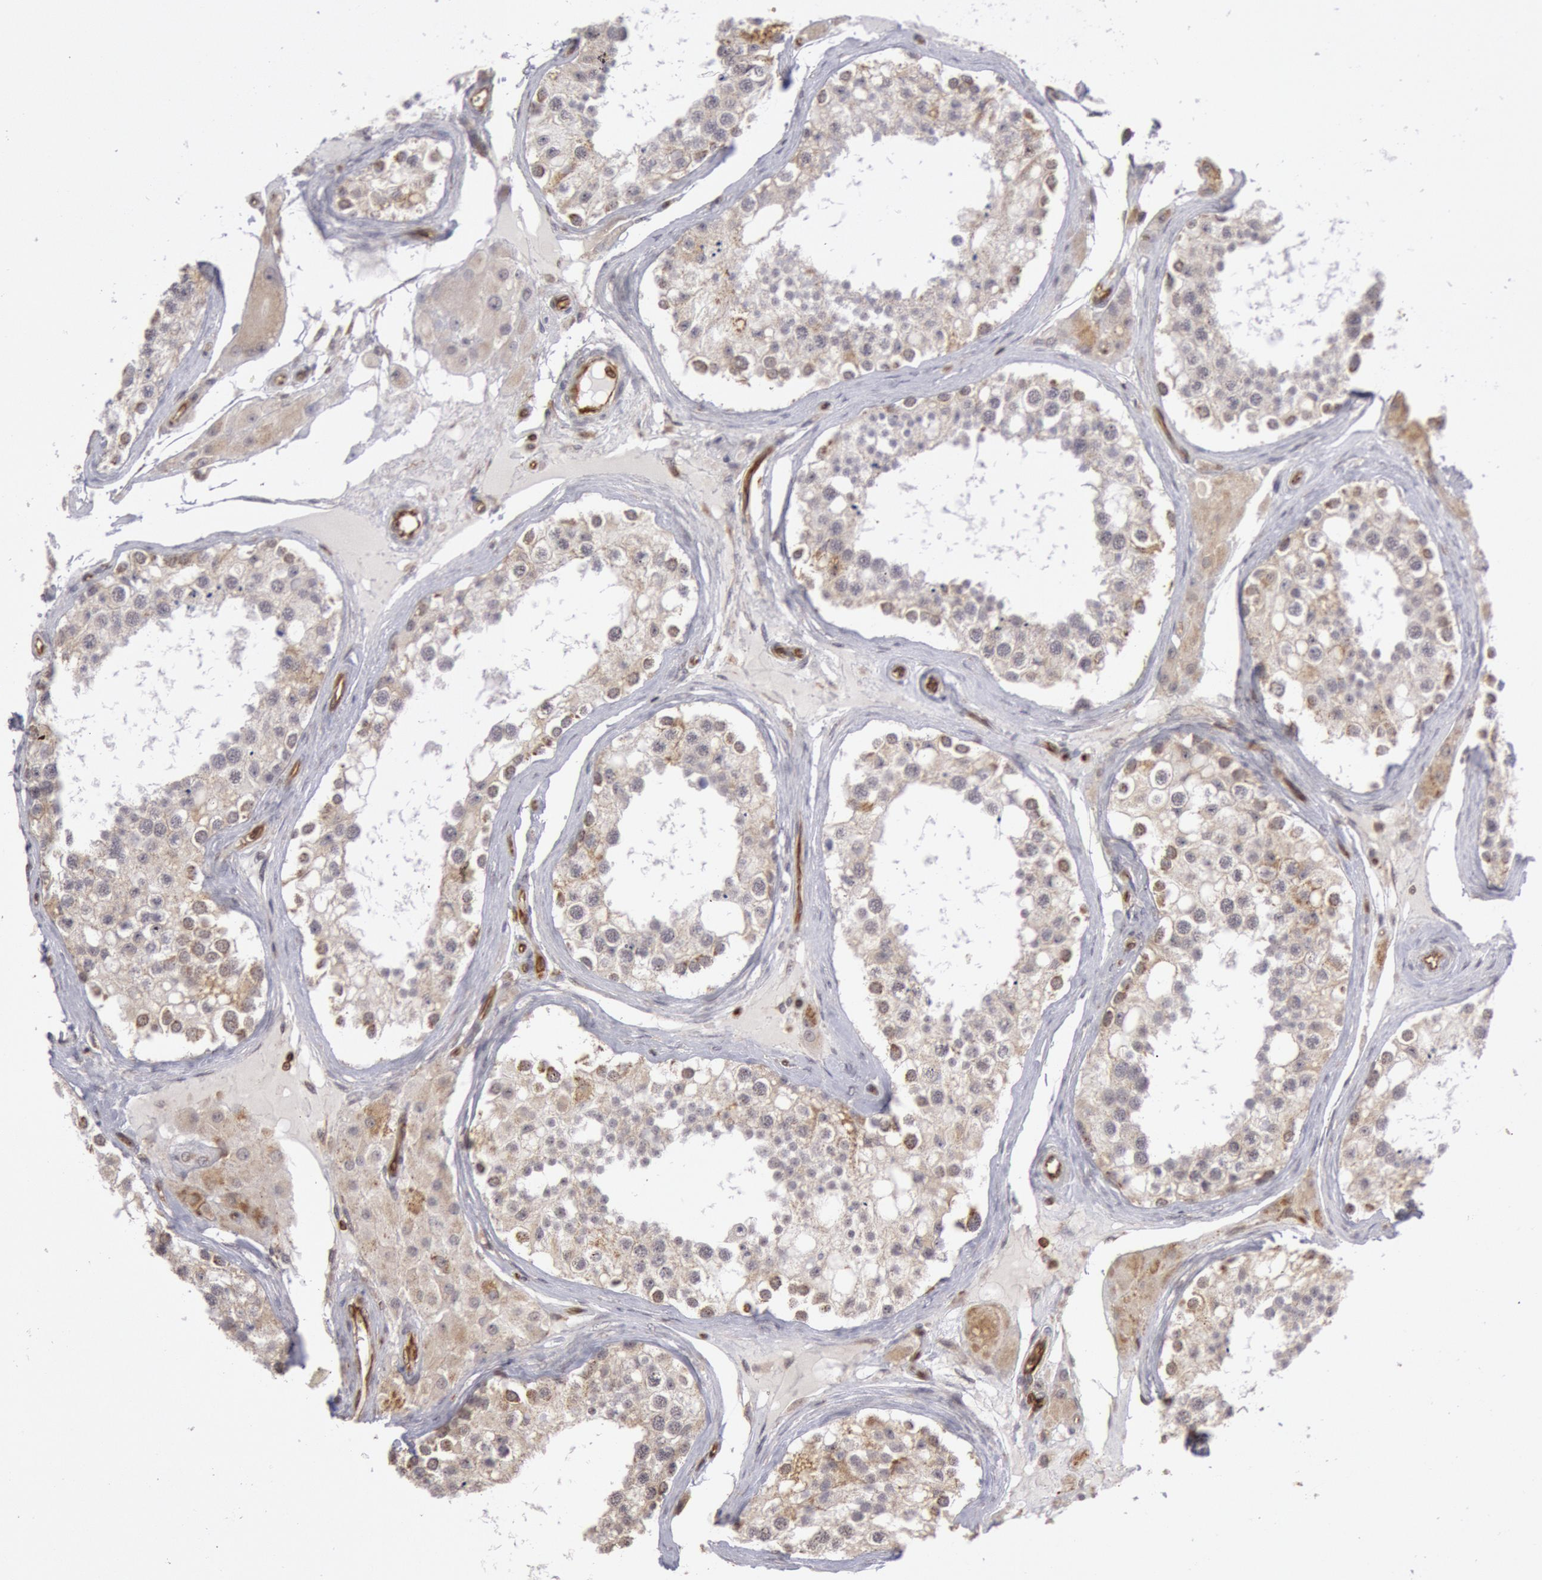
{"staining": {"intensity": "weak", "quantity": "25%-75%", "location": "cytoplasmic/membranous"}, "tissue": "testis", "cell_type": "Cells in seminiferous ducts", "image_type": "normal", "snomed": [{"axis": "morphology", "description": "Normal tissue, NOS"}, {"axis": "topography", "description": "Testis"}], "caption": "Protein staining by immunohistochemistry (IHC) shows weak cytoplasmic/membranous staining in approximately 25%-75% of cells in seminiferous ducts in benign testis.", "gene": "ENSG00000250264", "patient": {"sex": "male", "age": 68}}